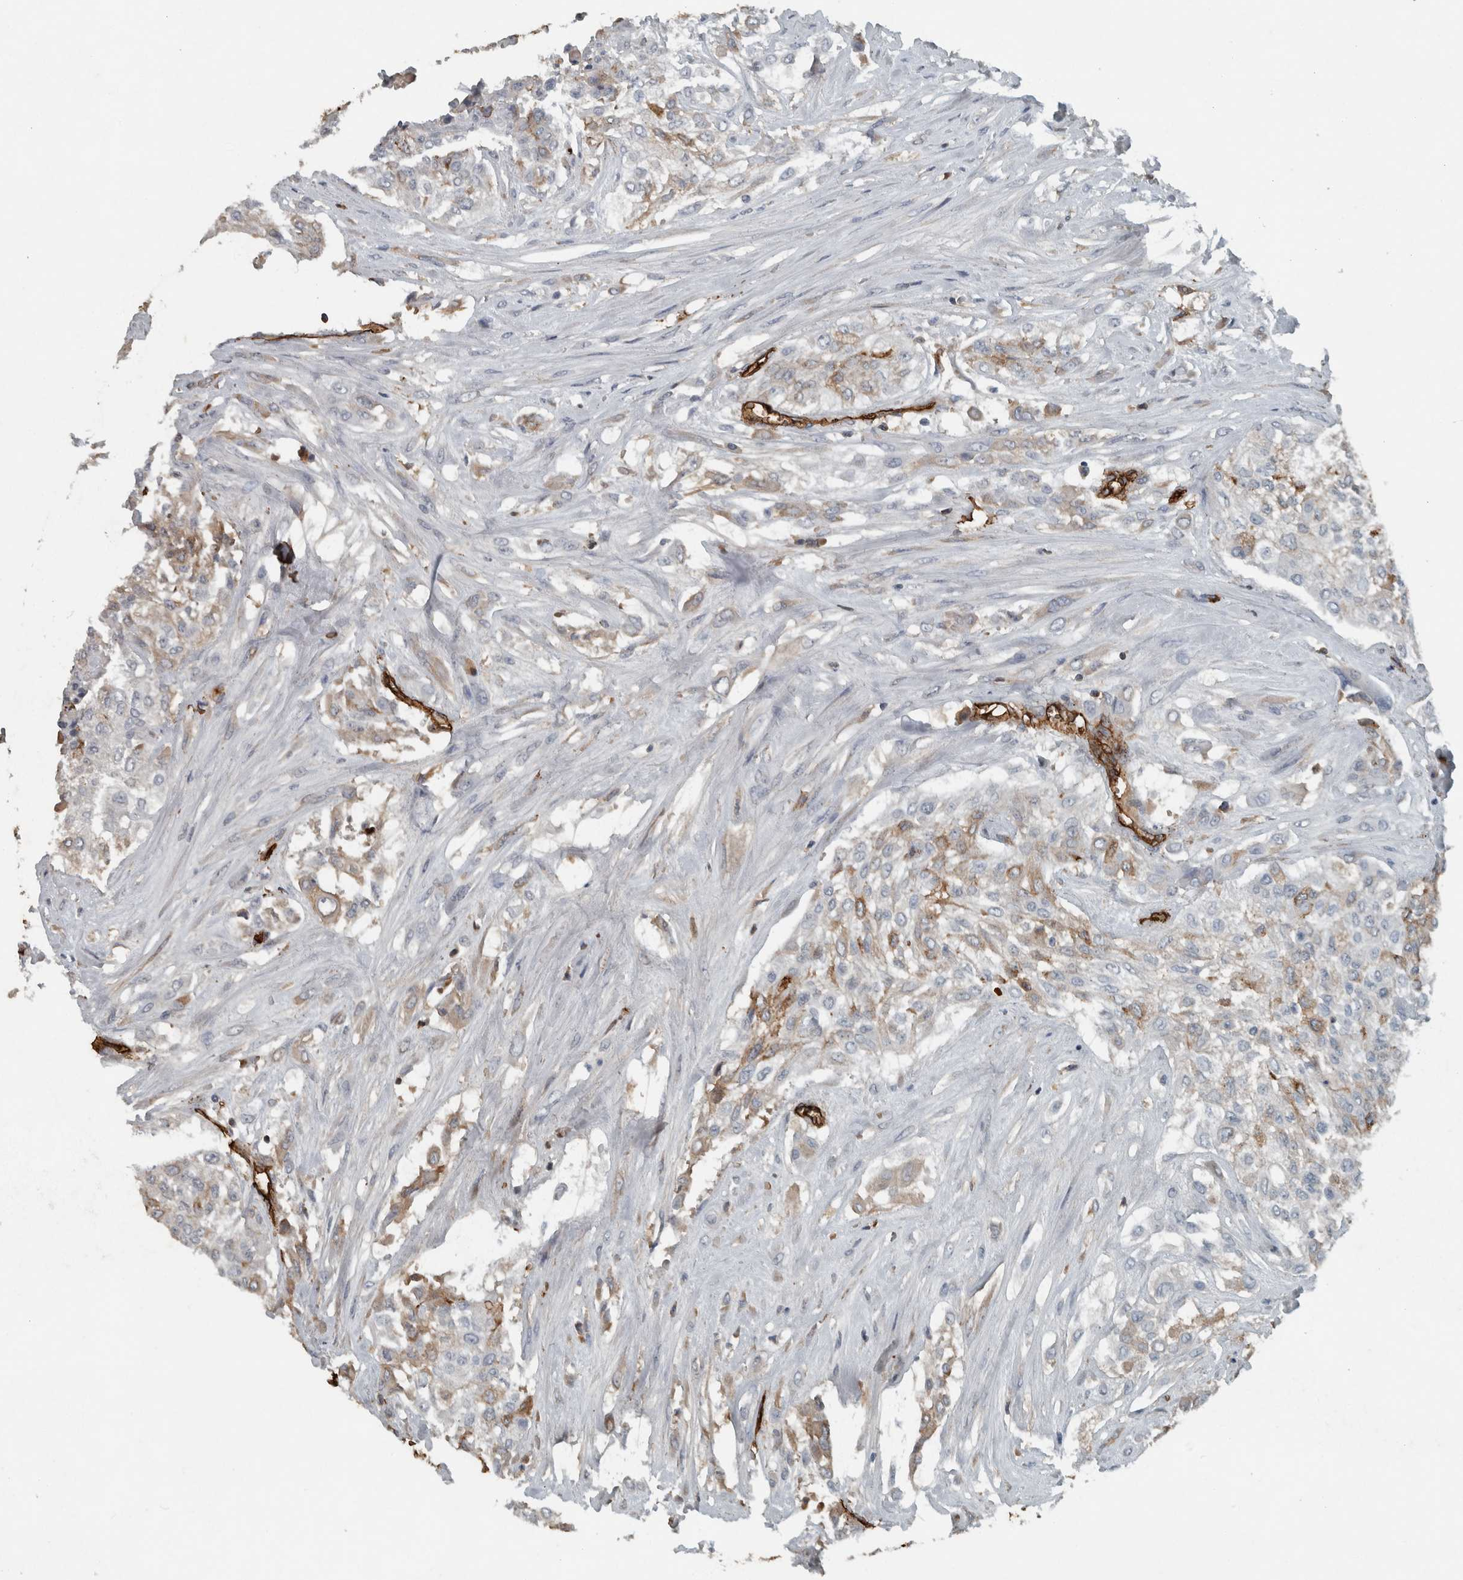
{"staining": {"intensity": "weak", "quantity": "<25%", "location": "cytoplasmic/membranous"}, "tissue": "urothelial cancer", "cell_type": "Tumor cells", "image_type": "cancer", "snomed": [{"axis": "morphology", "description": "Urothelial carcinoma, High grade"}, {"axis": "topography", "description": "Urinary bladder"}], "caption": "DAB (3,3'-diaminobenzidine) immunohistochemical staining of urothelial carcinoma (high-grade) demonstrates no significant expression in tumor cells. (DAB (3,3'-diaminobenzidine) IHC visualized using brightfield microscopy, high magnification).", "gene": "LBP", "patient": {"sex": "male", "age": 57}}